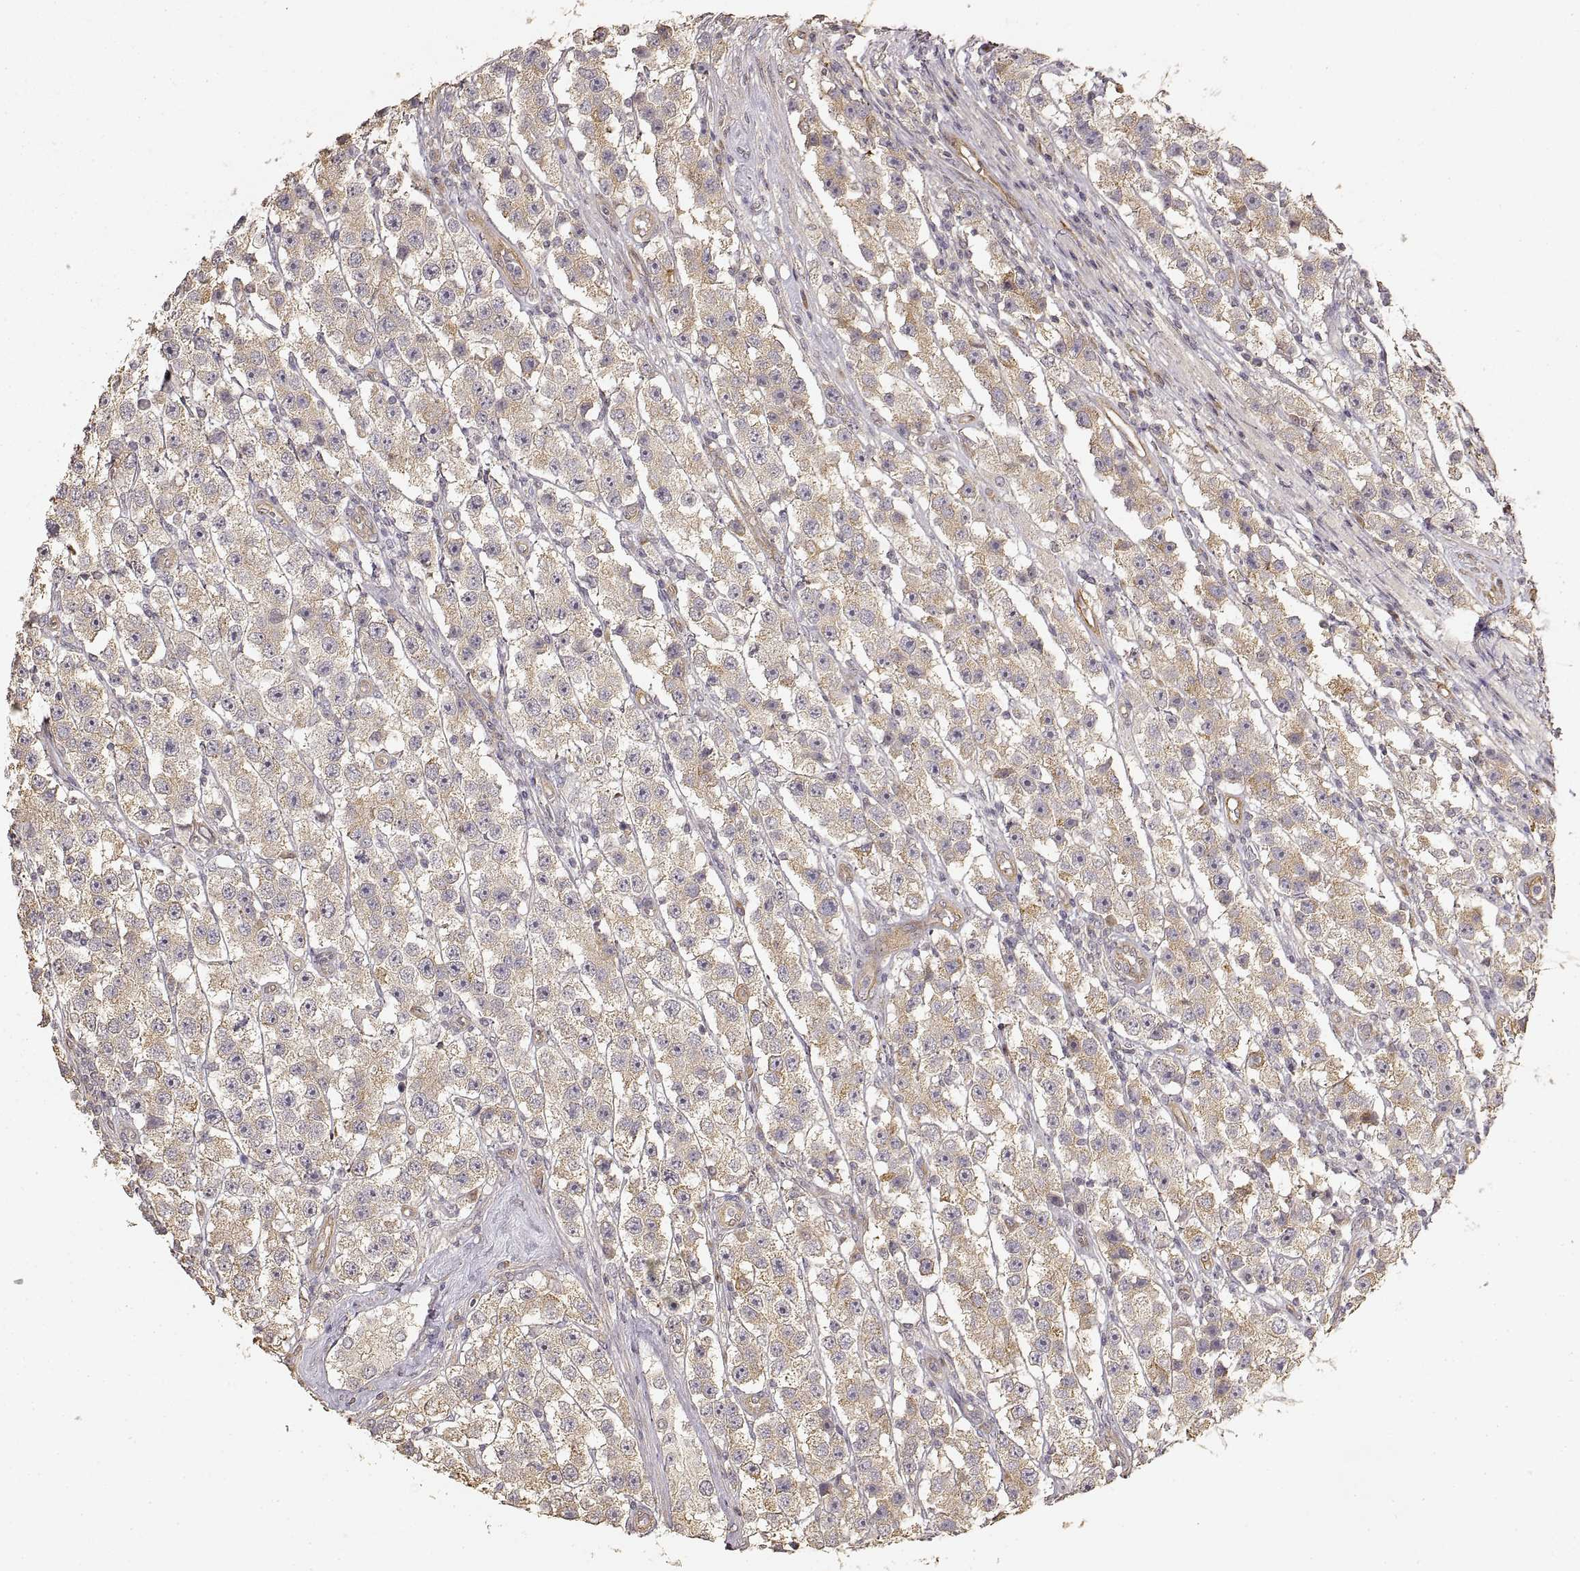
{"staining": {"intensity": "weak", "quantity": ">75%", "location": "cytoplasmic/membranous"}, "tissue": "testis cancer", "cell_type": "Tumor cells", "image_type": "cancer", "snomed": [{"axis": "morphology", "description": "Seminoma, NOS"}, {"axis": "topography", "description": "Testis"}], "caption": "Immunohistochemistry (IHC) of human testis seminoma reveals low levels of weak cytoplasmic/membranous positivity in about >75% of tumor cells.", "gene": "LAMA4", "patient": {"sex": "male", "age": 45}}